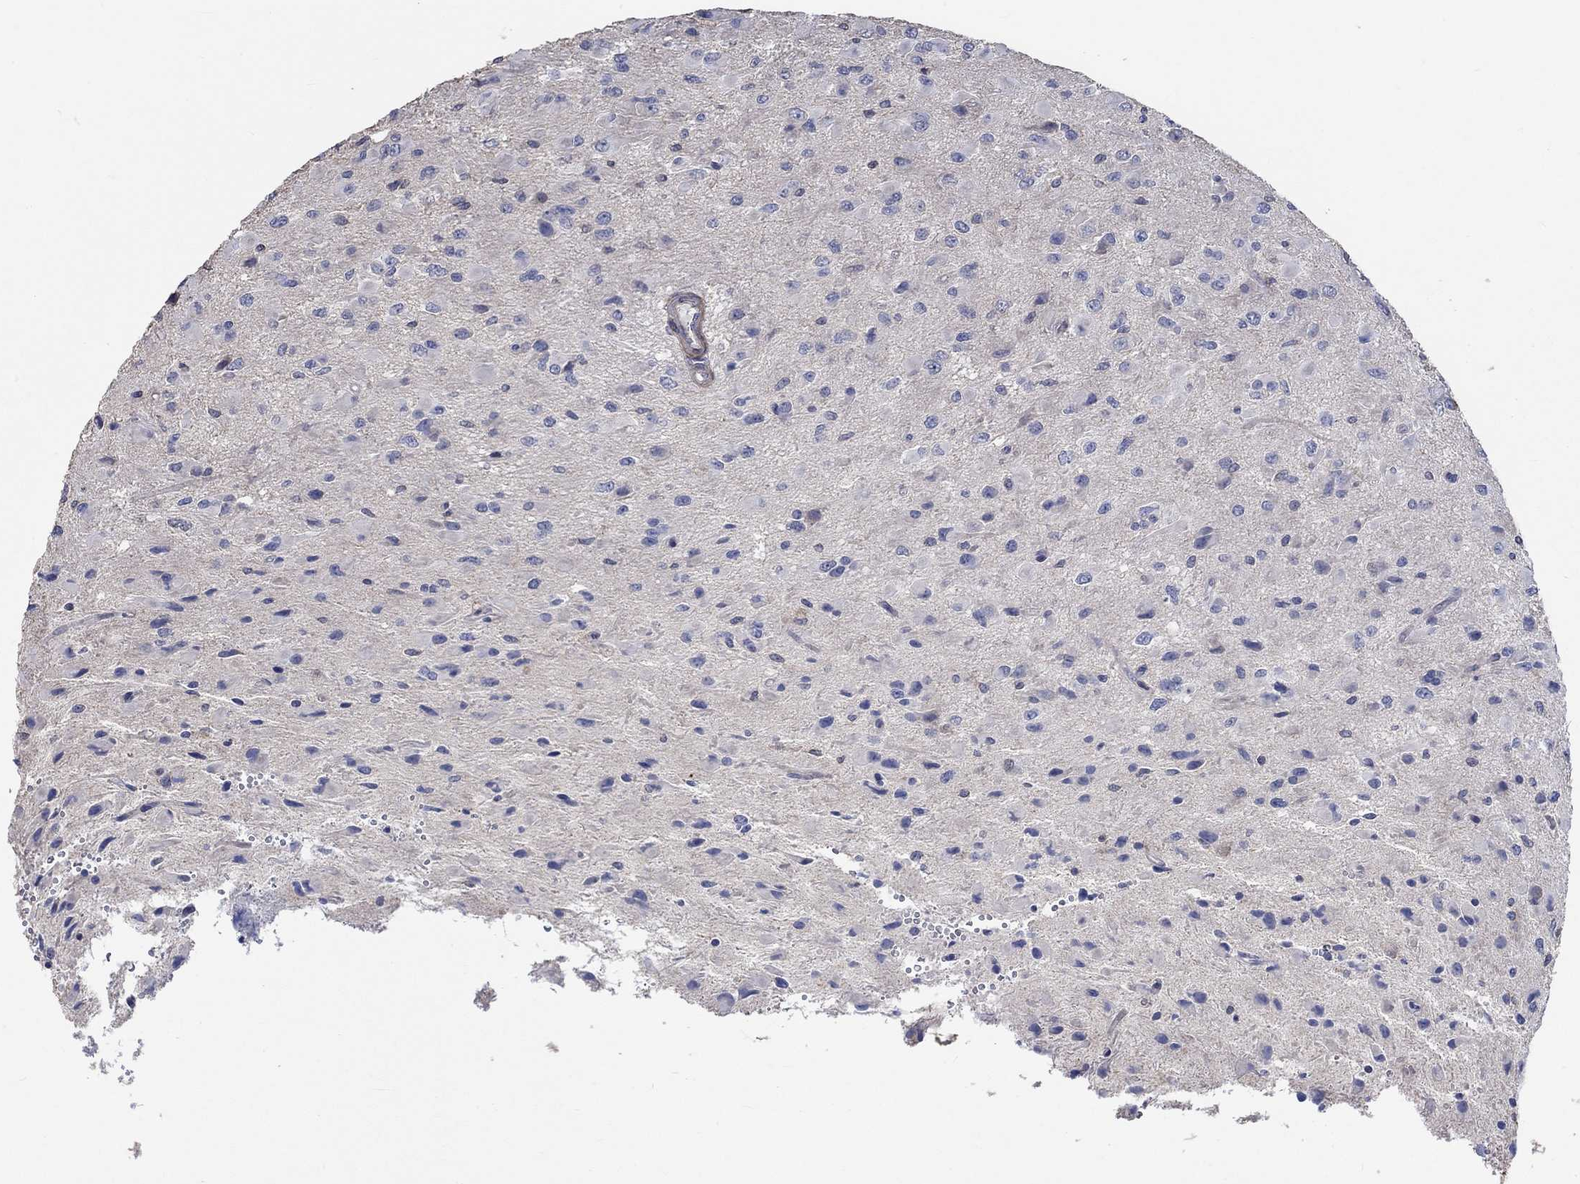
{"staining": {"intensity": "negative", "quantity": "none", "location": "none"}, "tissue": "glioma", "cell_type": "Tumor cells", "image_type": "cancer", "snomed": [{"axis": "morphology", "description": "Glioma, malignant, High grade"}, {"axis": "topography", "description": "Cerebral cortex"}], "caption": "Tumor cells are negative for brown protein staining in malignant glioma (high-grade). (DAB IHC visualized using brightfield microscopy, high magnification).", "gene": "TNFAIP8L3", "patient": {"sex": "male", "age": 35}}